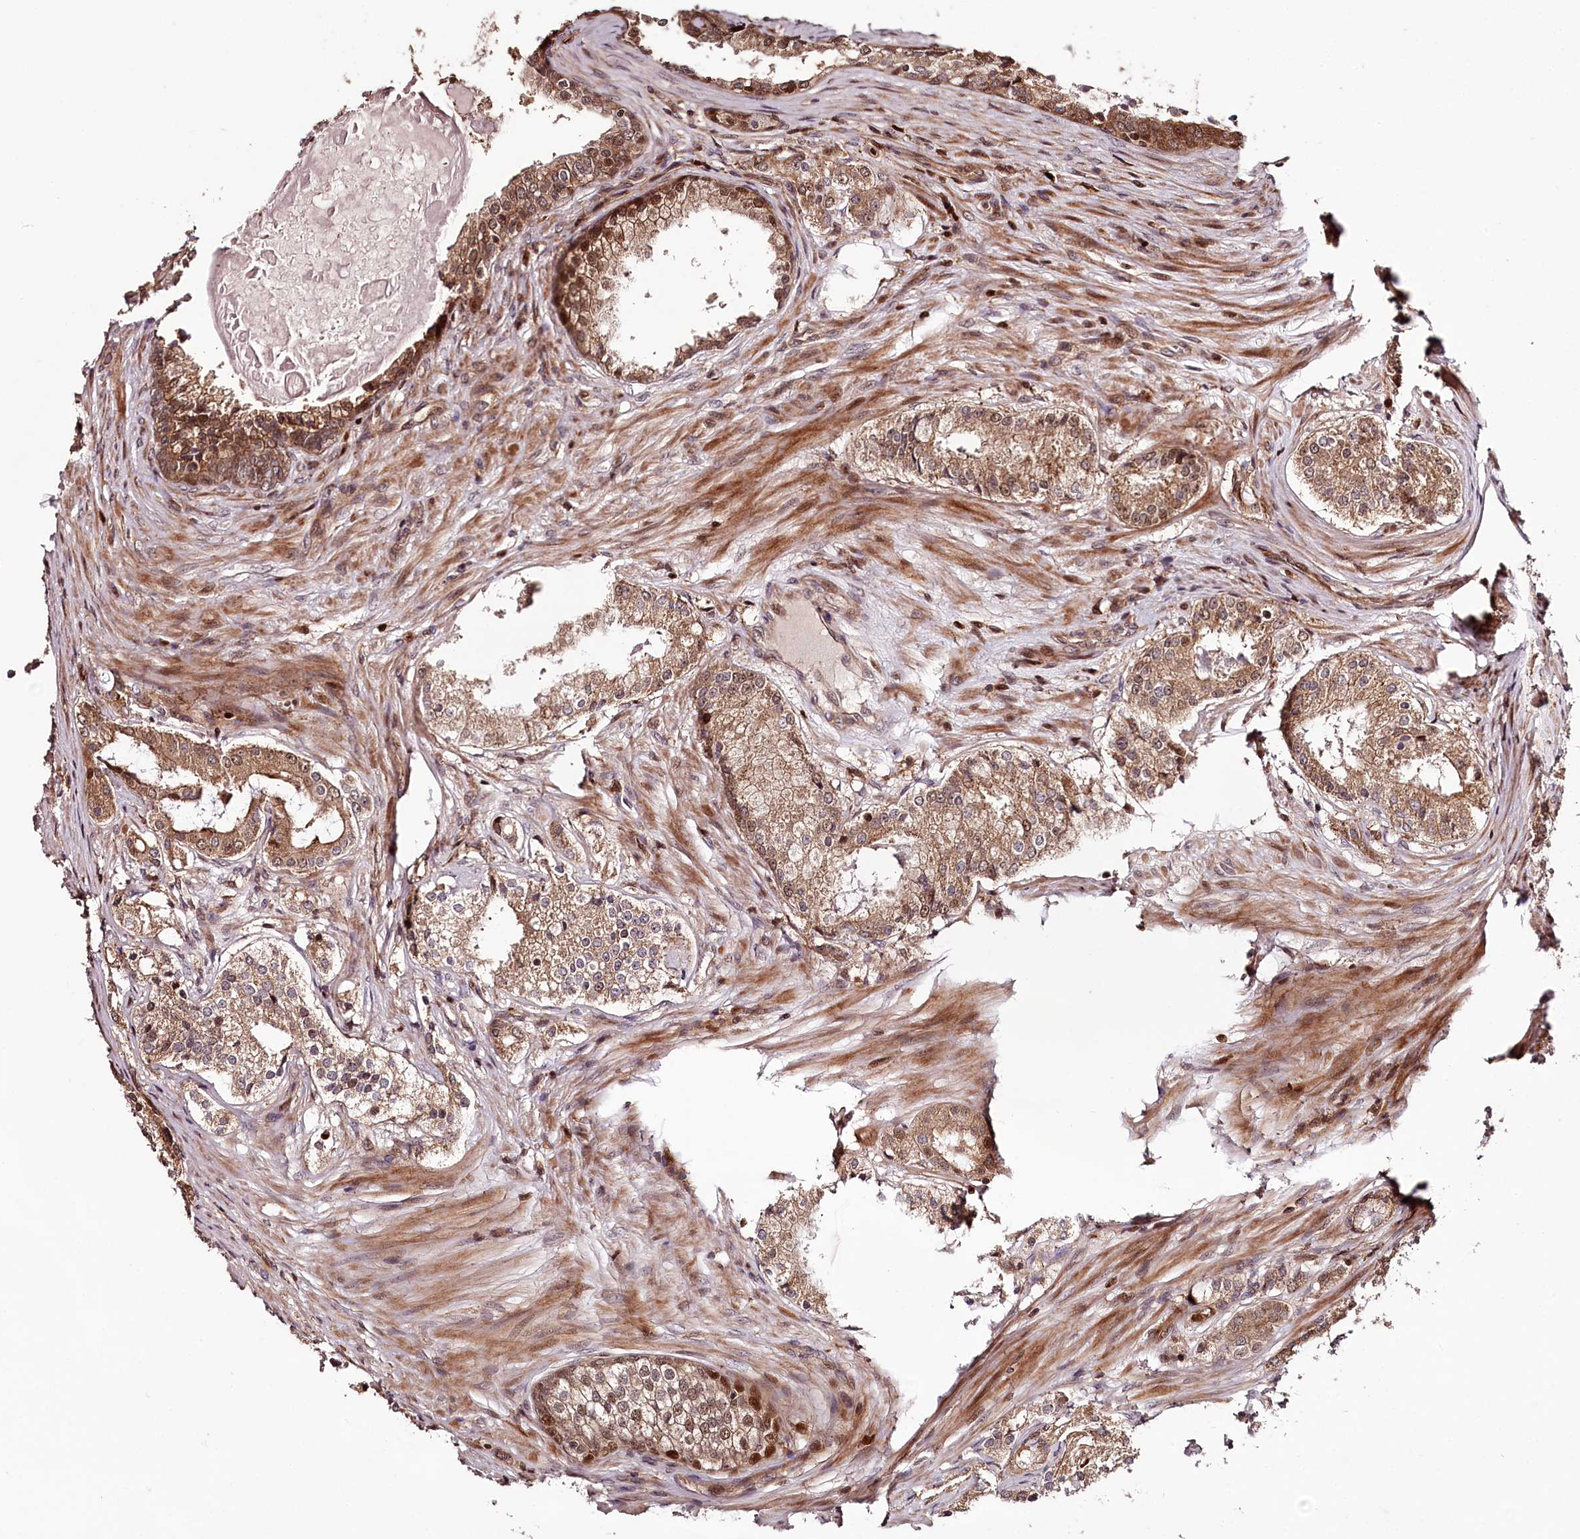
{"staining": {"intensity": "moderate", "quantity": ">75%", "location": "cytoplasmic/membranous"}, "tissue": "prostate cancer", "cell_type": "Tumor cells", "image_type": "cancer", "snomed": [{"axis": "morphology", "description": "Adenocarcinoma, High grade"}, {"axis": "topography", "description": "Prostate"}], "caption": "Immunohistochemical staining of adenocarcinoma (high-grade) (prostate) displays moderate cytoplasmic/membranous protein positivity in about >75% of tumor cells.", "gene": "KIF14", "patient": {"sex": "male", "age": 63}}